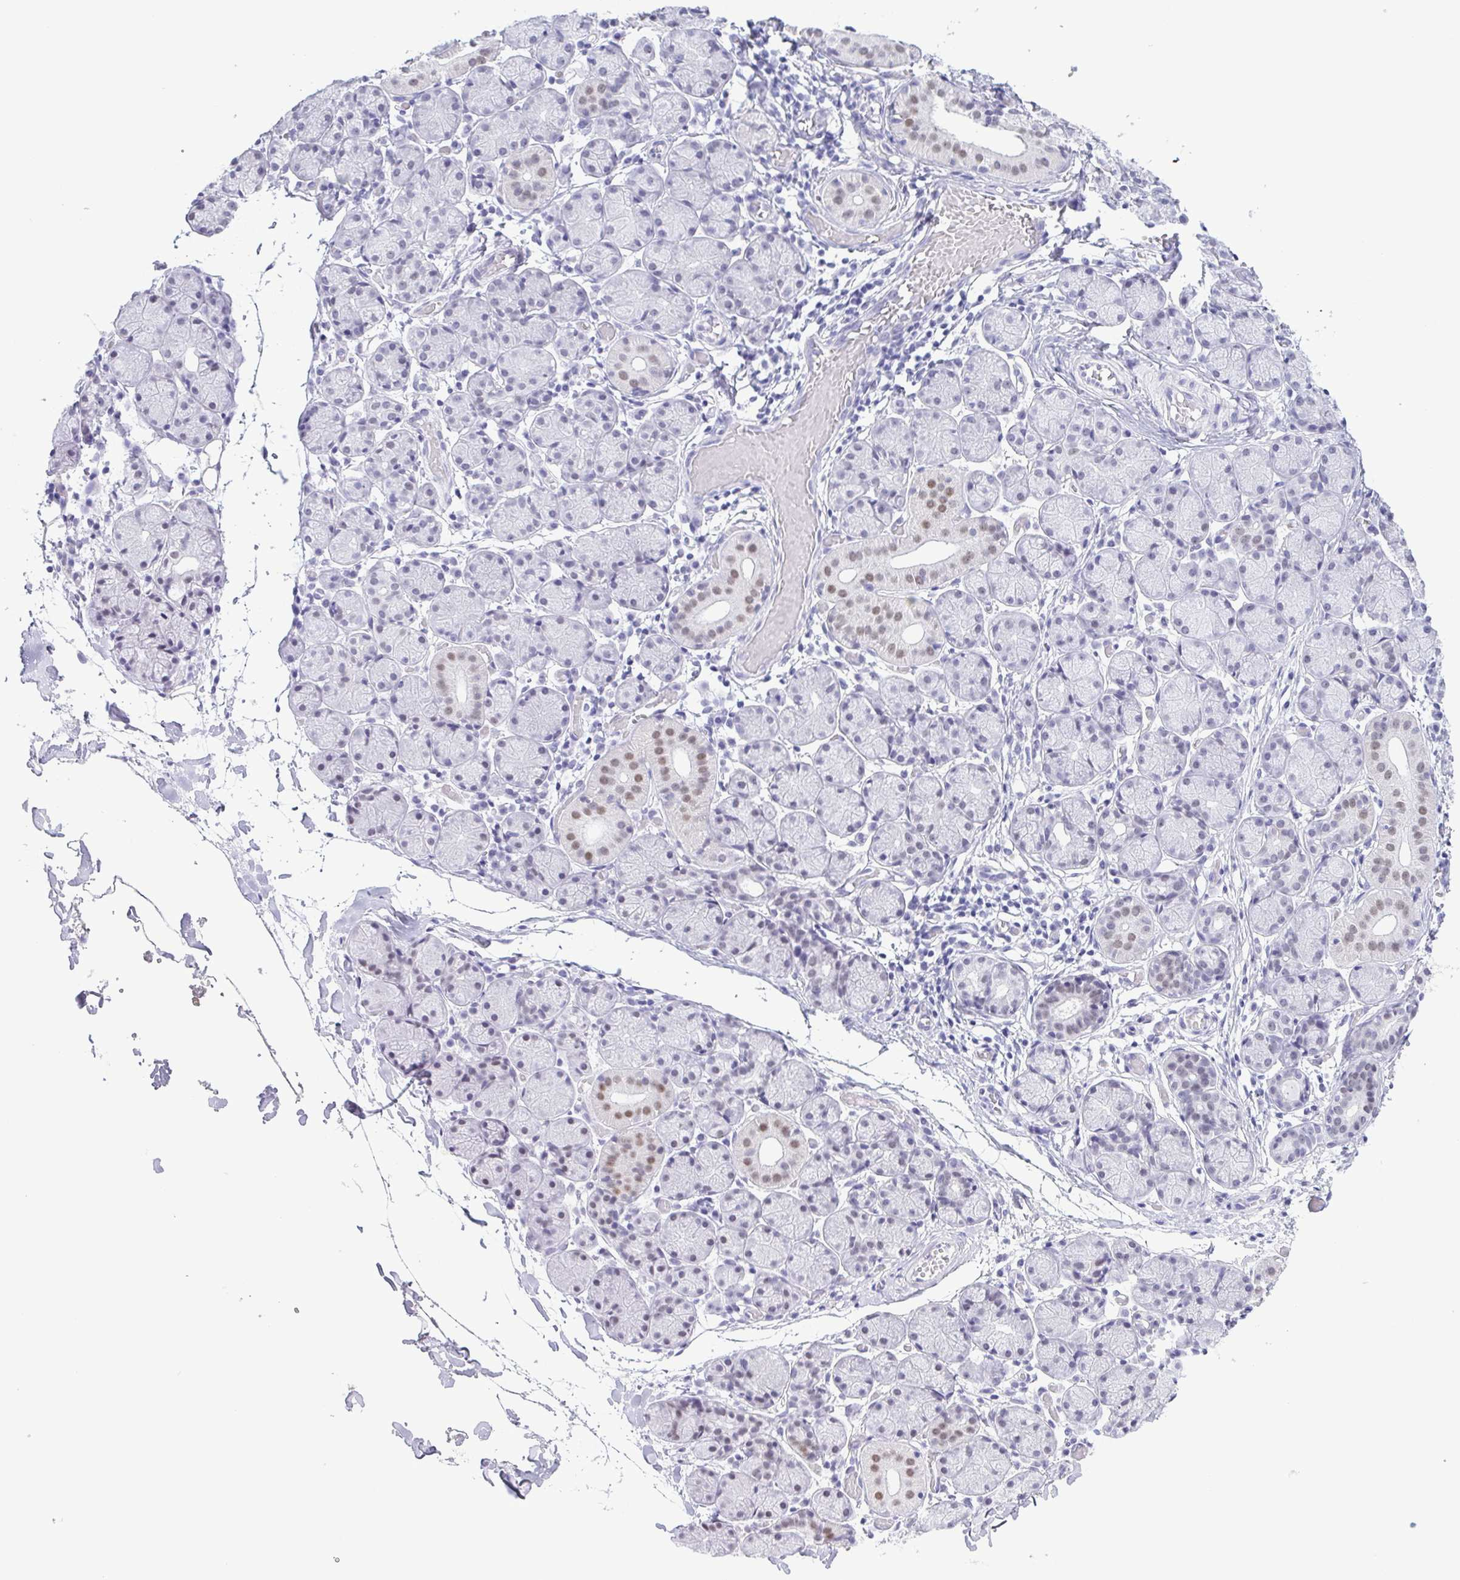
{"staining": {"intensity": "weak", "quantity": "<25%", "location": "nuclear"}, "tissue": "salivary gland", "cell_type": "Glandular cells", "image_type": "normal", "snomed": [{"axis": "morphology", "description": "Normal tissue, NOS"}, {"axis": "topography", "description": "Salivary gland"}], "caption": "DAB (3,3'-diaminobenzidine) immunohistochemical staining of benign salivary gland shows no significant positivity in glandular cells.", "gene": "SUGP2", "patient": {"sex": "female", "age": 24}}